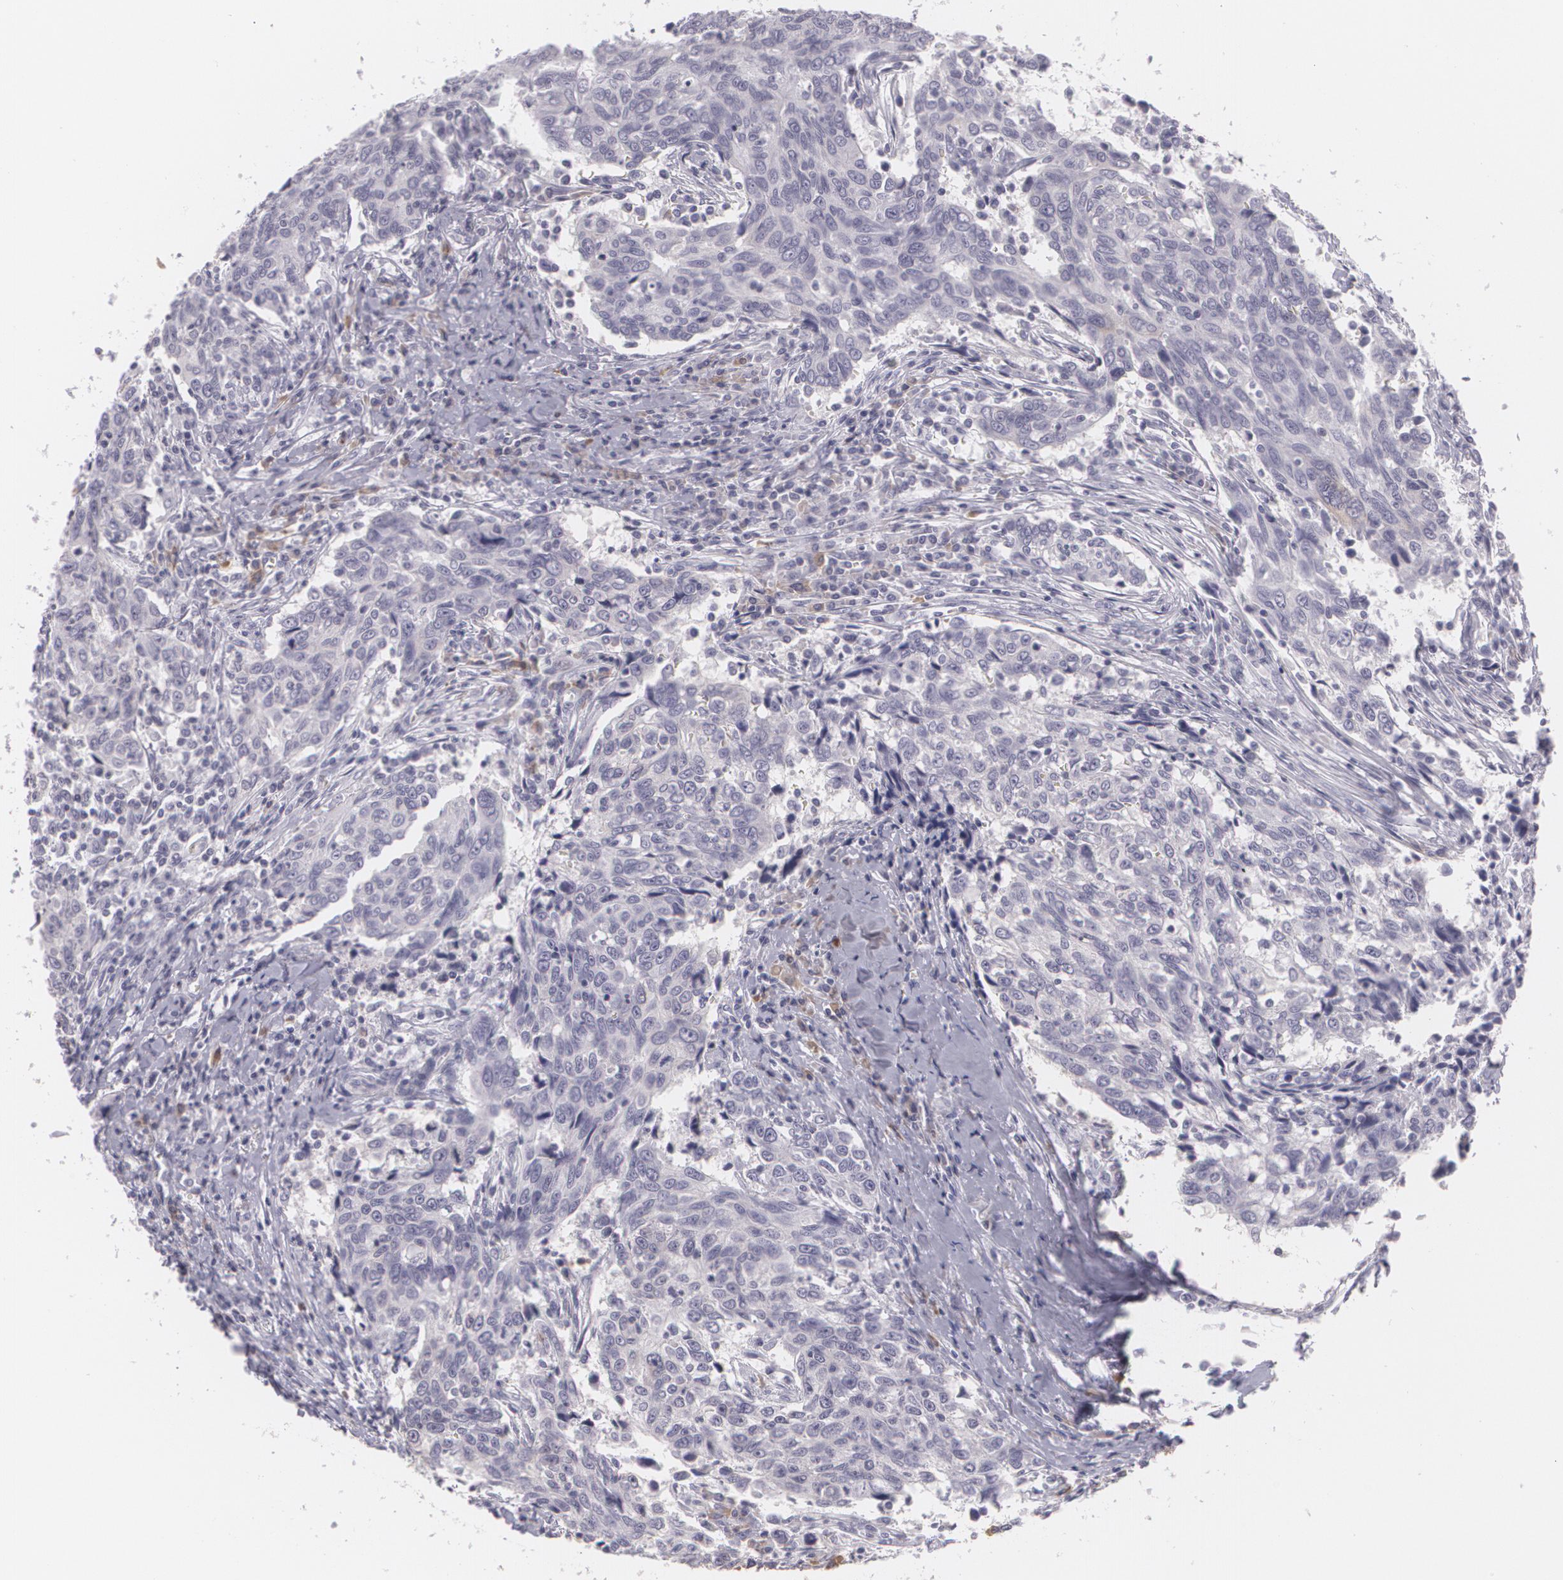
{"staining": {"intensity": "negative", "quantity": "none", "location": "none"}, "tissue": "breast cancer", "cell_type": "Tumor cells", "image_type": "cancer", "snomed": [{"axis": "morphology", "description": "Duct carcinoma"}, {"axis": "topography", "description": "Breast"}], "caption": "An immunohistochemistry image of breast cancer (intraductal carcinoma) is shown. There is no staining in tumor cells of breast cancer (intraductal carcinoma). (Stains: DAB immunohistochemistry (IHC) with hematoxylin counter stain, Microscopy: brightfield microscopy at high magnification).", "gene": "MAP2", "patient": {"sex": "female", "age": 50}}